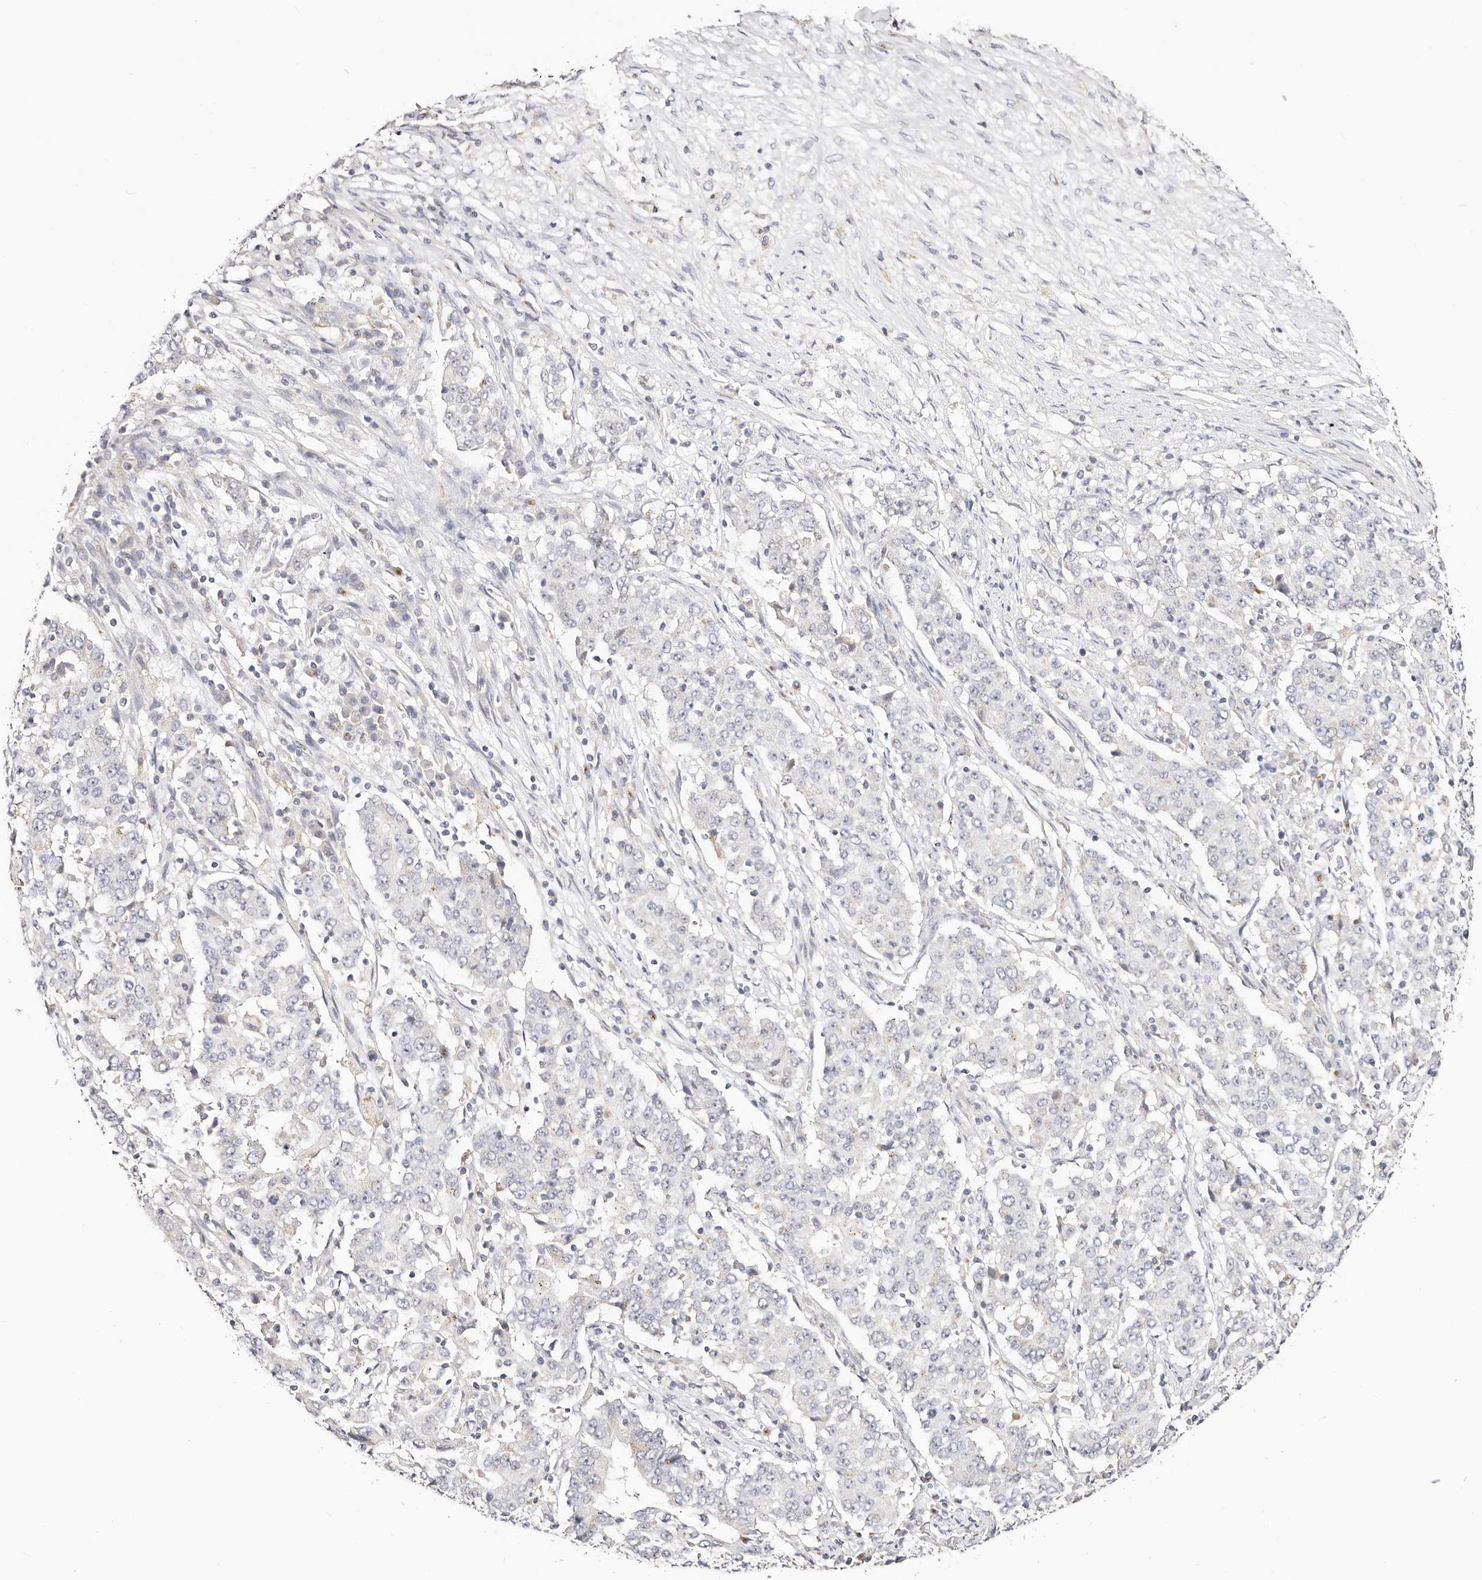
{"staining": {"intensity": "negative", "quantity": "none", "location": "none"}, "tissue": "stomach cancer", "cell_type": "Tumor cells", "image_type": "cancer", "snomed": [{"axis": "morphology", "description": "Adenocarcinoma, NOS"}, {"axis": "topography", "description": "Stomach"}], "caption": "Immunohistochemistry (IHC) image of adenocarcinoma (stomach) stained for a protein (brown), which shows no staining in tumor cells. (DAB immunohistochemistry, high magnification).", "gene": "VIPAS39", "patient": {"sex": "male", "age": 59}}